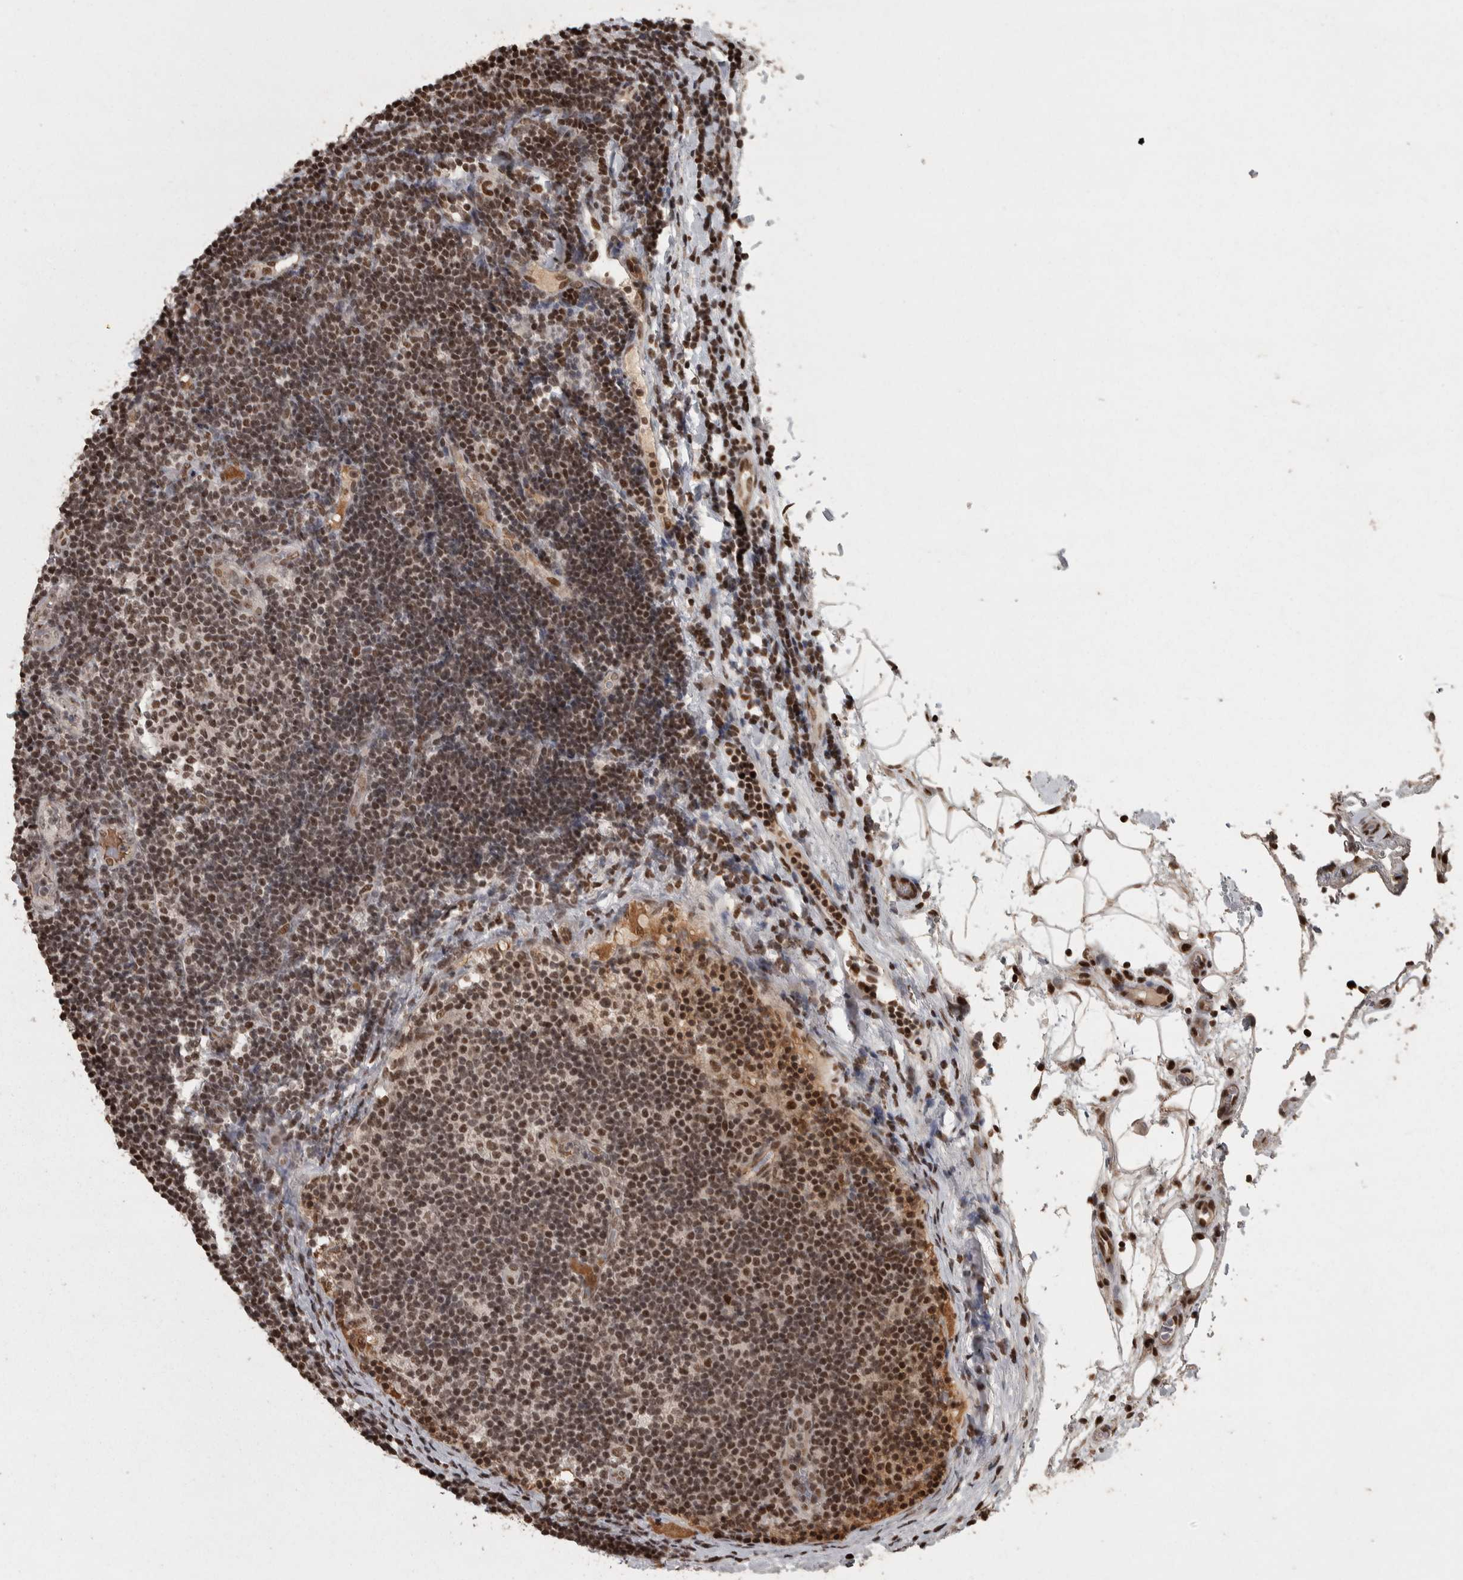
{"staining": {"intensity": "moderate", "quantity": ">75%", "location": "nuclear"}, "tissue": "lymphoma", "cell_type": "Tumor cells", "image_type": "cancer", "snomed": [{"axis": "morphology", "description": "Malignant lymphoma, non-Hodgkin's type, Low grade"}, {"axis": "topography", "description": "Lymph node"}], "caption": "Lymphoma tissue demonstrates moderate nuclear positivity in about >75% of tumor cells", "gene": "ZFHX4", "patient": {"sex": "male", "age": 83}}